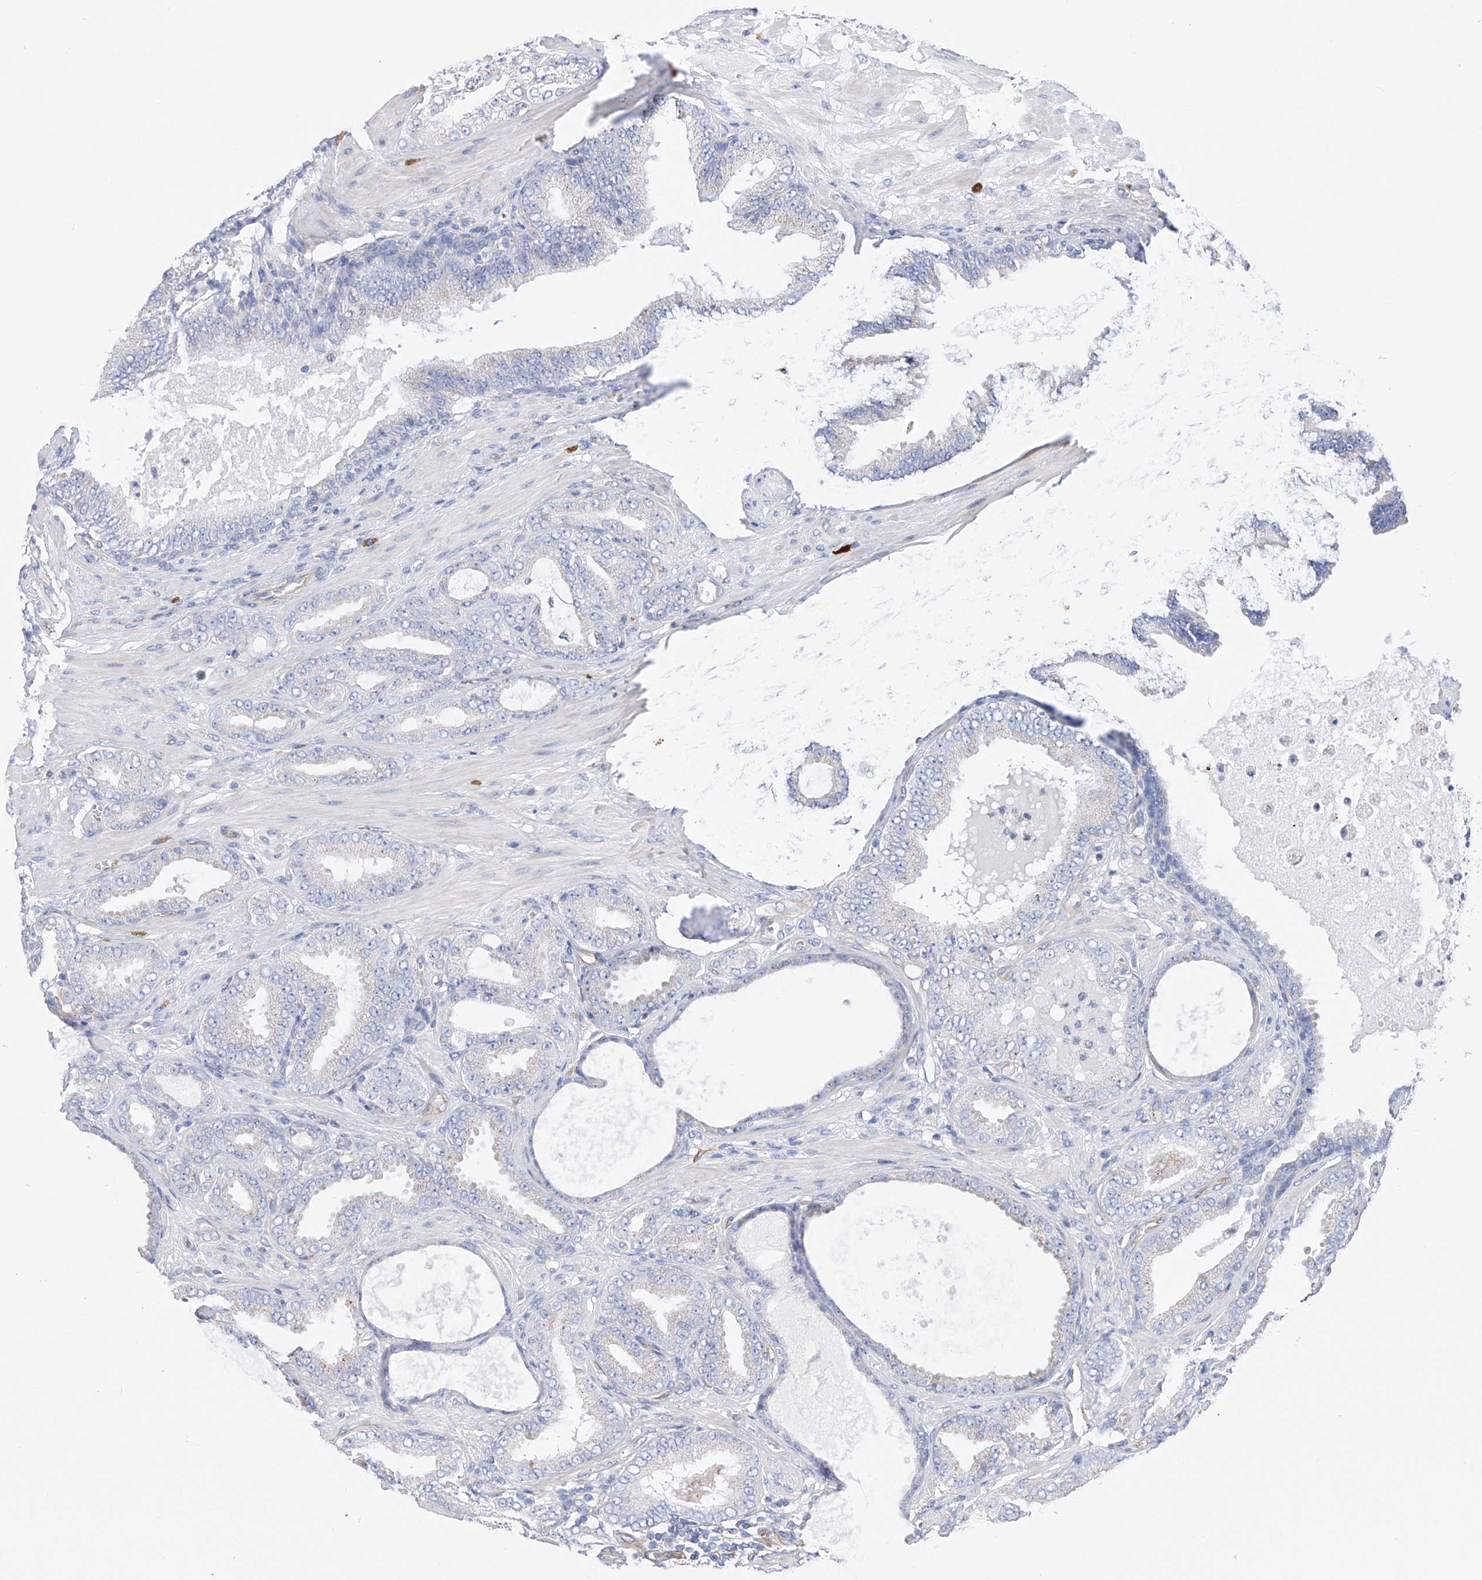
{"staining": {"intensity": "negative", "quantity": "none", "location": "none"}, "tissue": "prostate cancer", "cell_type": "Tumor cells", "image_type": "cancer", "snomed": [{"axis": "morphology", "description": "Adenocarcinoma, Low grade"}, {"axis": "topography", "description": "Prostate"}], "caption": "DAB (3,3'-diaminobenzidine) immunohistochemical staining of human prostate cancer displays no significant staining in tumor cells.", "gene": "FLG", "patient": {"sex": "male", "age": 63}}